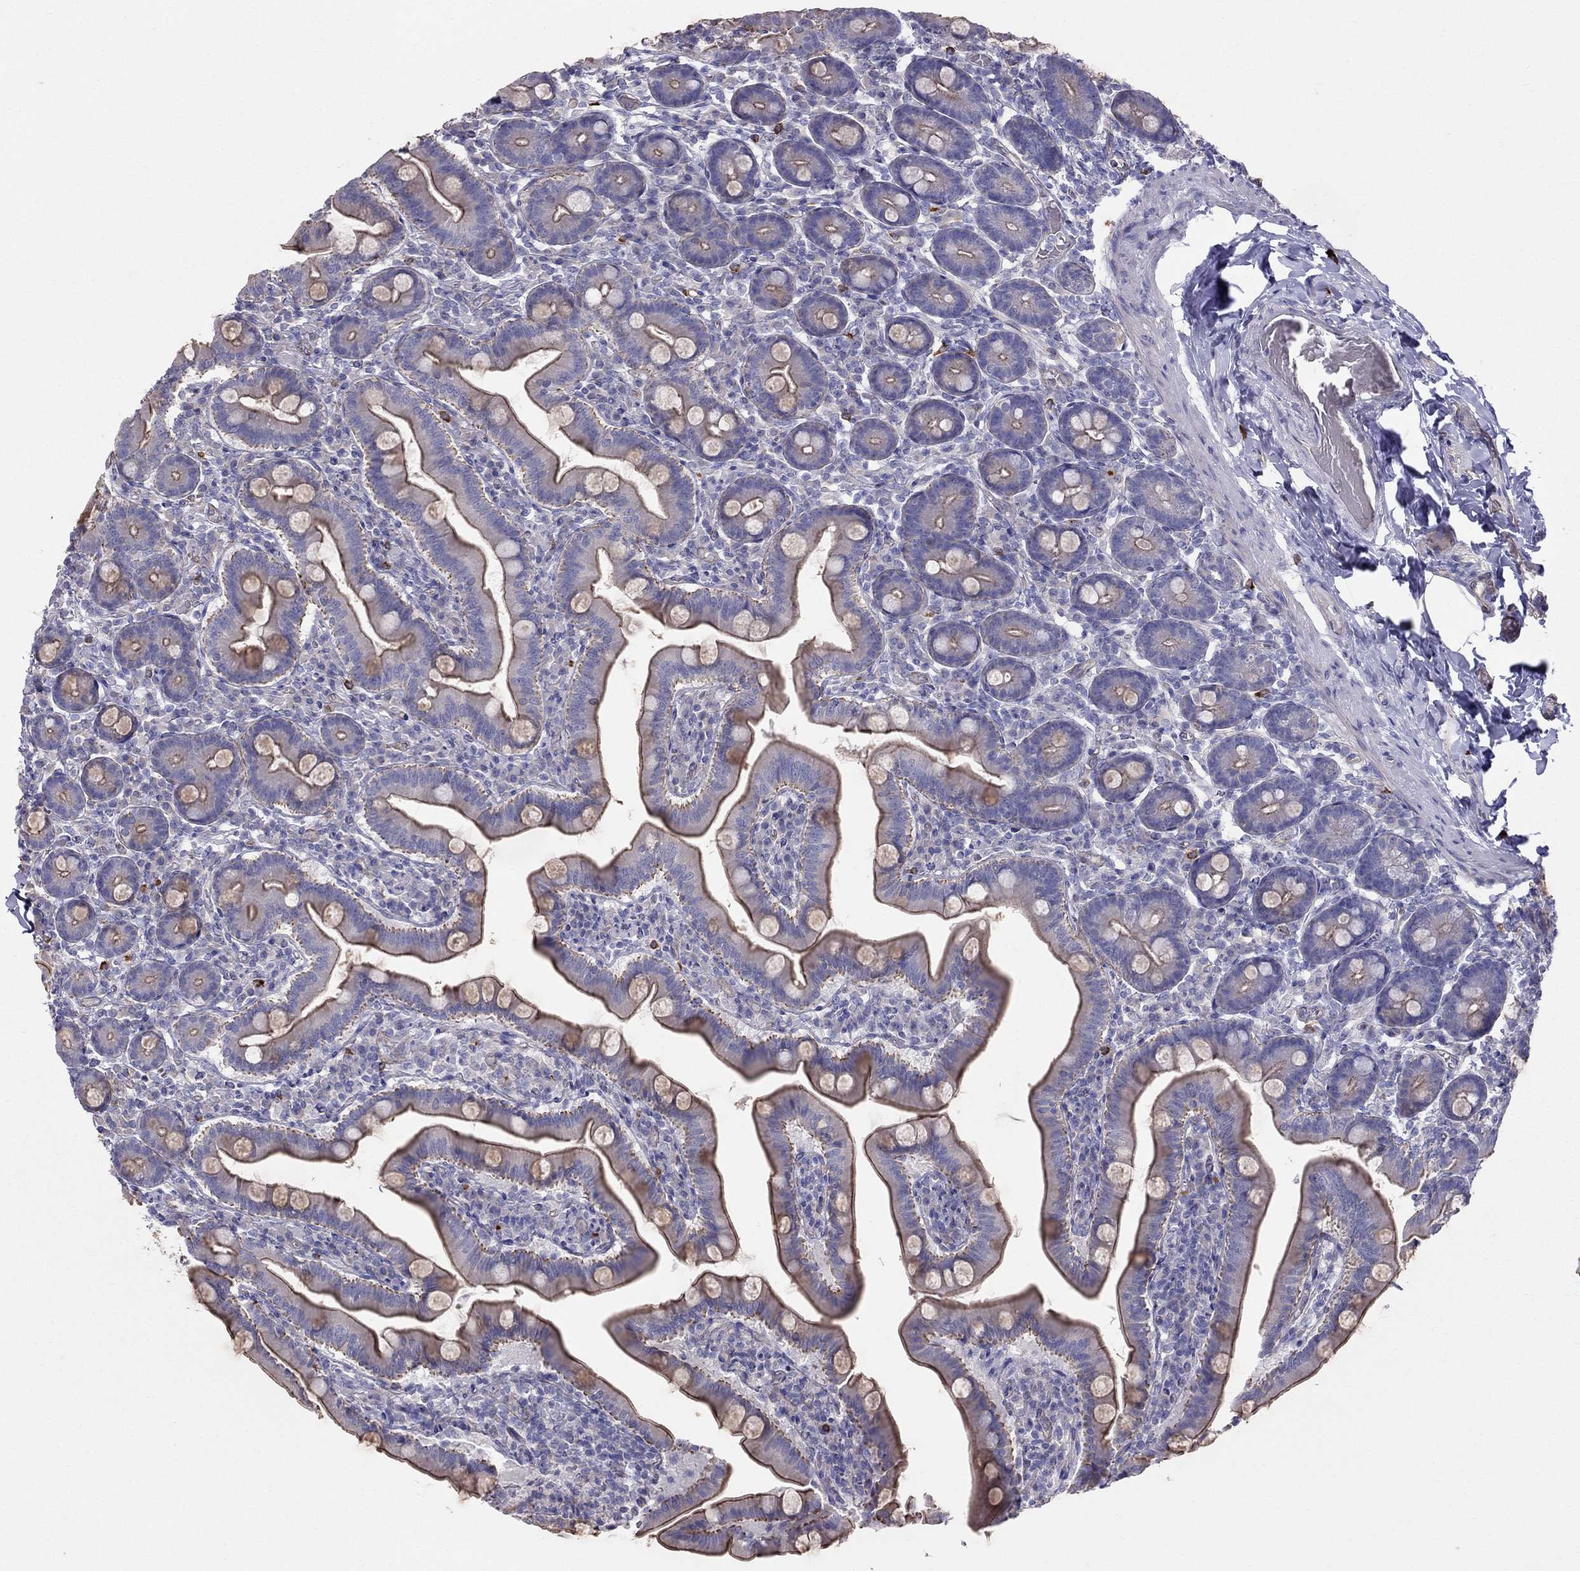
{"staining": {"intensity": "moderate", "quantity": "25%-75%", "location": "cytoplasmic/membranous"}, "tissue": "small intestine", "cell_type": "Glandular cells", "image_type": "normal", "snomed": [{"axis": "morphology", "description": "Normal tissue, NOS"}, {"axis": "topography", "description": "Small intestine"}], "caption": "Small intestine stained with a brown dye shows moderate cytoplasmic/membranous positive staining in about 25%-75% of glandular cells.", "gene": "ENOX1", "patient": {"sex": "male", "age": 66}}